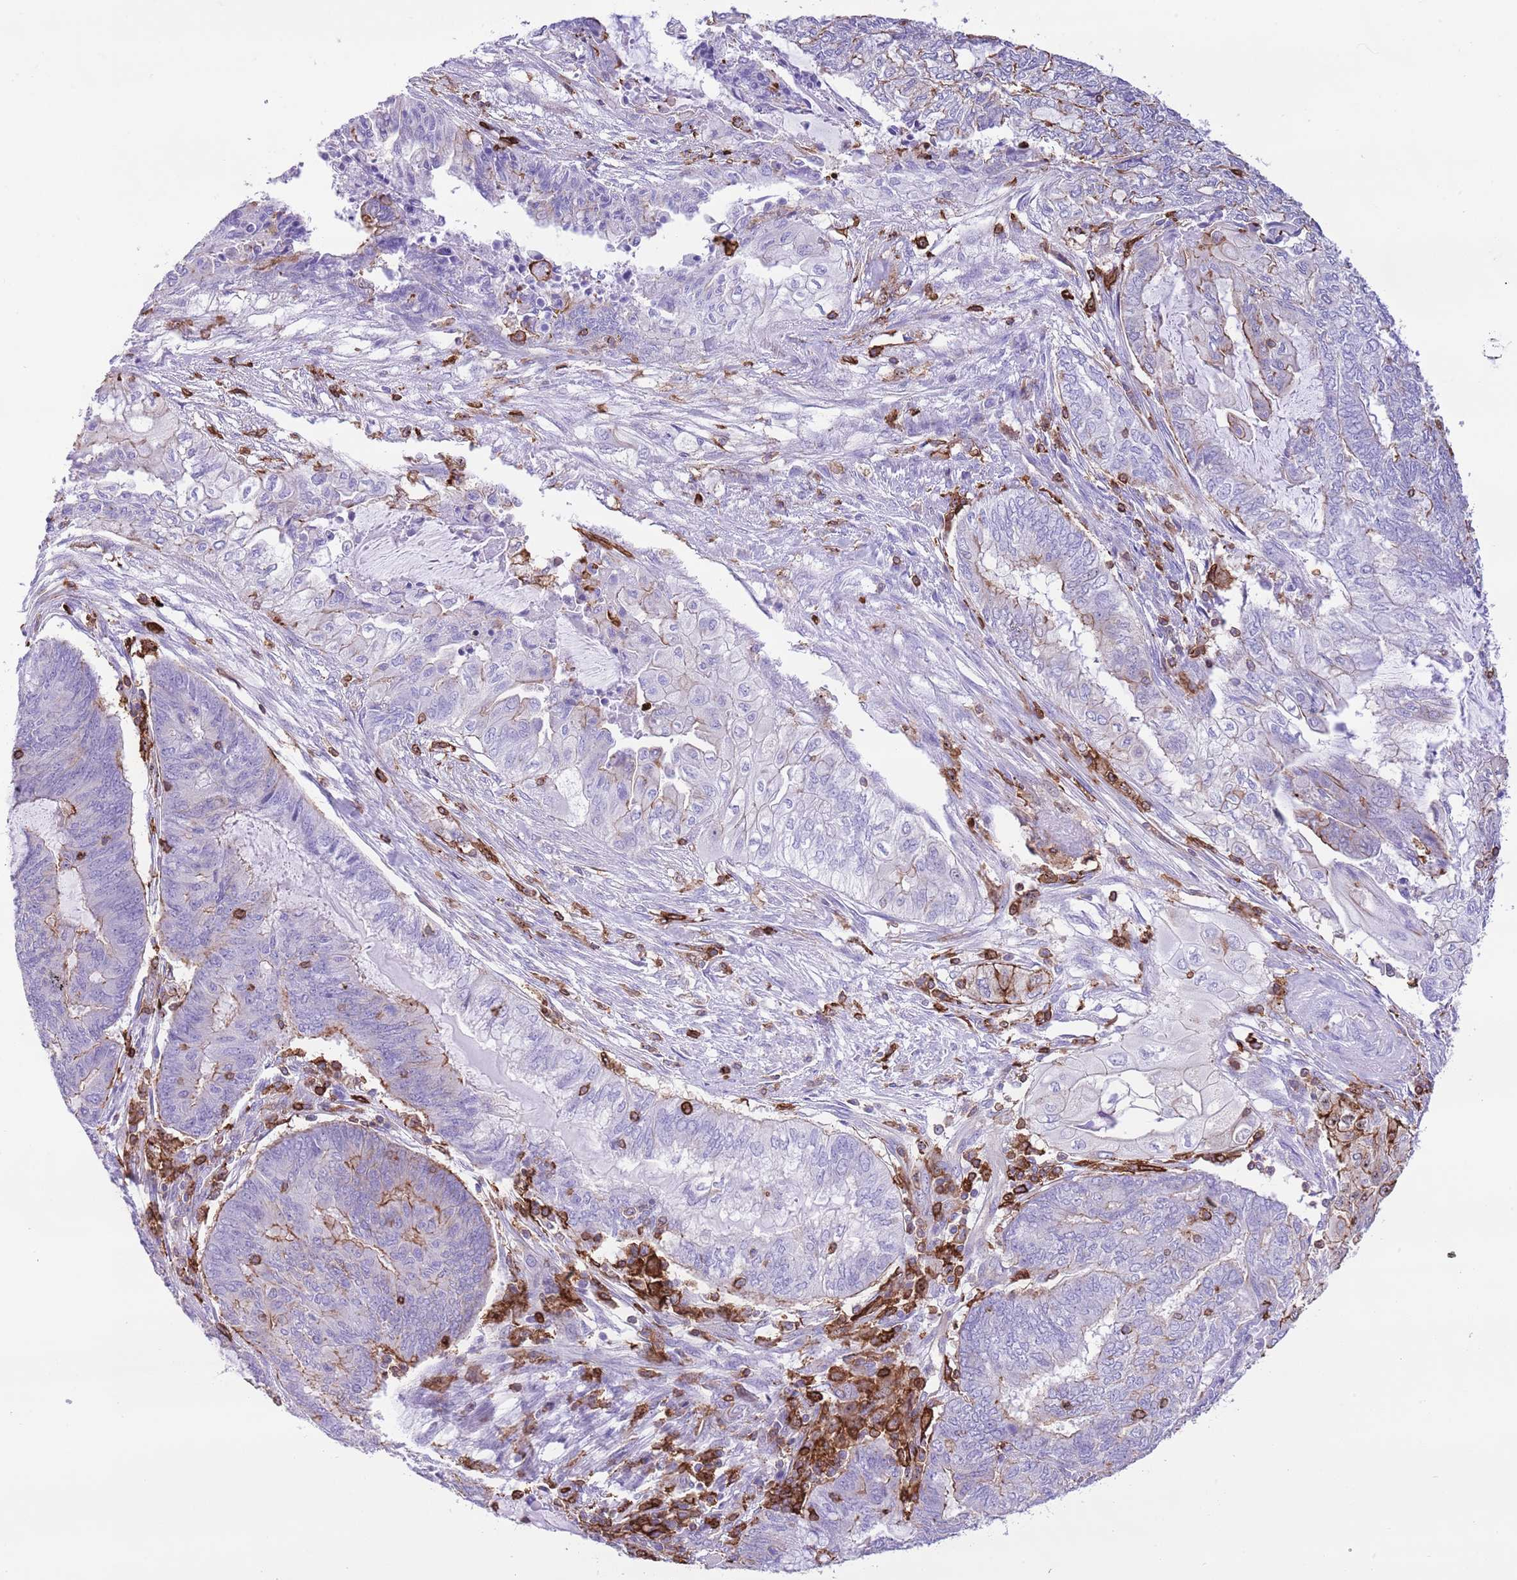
{"staining": {"intensity": "weak", "quantity": "<25%", "location": "cytoplasmic/membranous"}, "tissue": "endometrial cancer", "cell_type": "Tumor cells", "image_type": "cancer", "snomed": [{"axis": "morphology", "description": "Adenocarcinoma, NOS"}, {"axis": "topography", "description": "Uterus"}, {"axis": "topography", "description": "Endometrium"}], "caption": "Human endometrial adenocarcinoma stained for a protein using immunohistochemistry demonstrates no staining in tumor cells.", "gene": "EFHD2", "patient": {"sex": "female", "age": 70}}